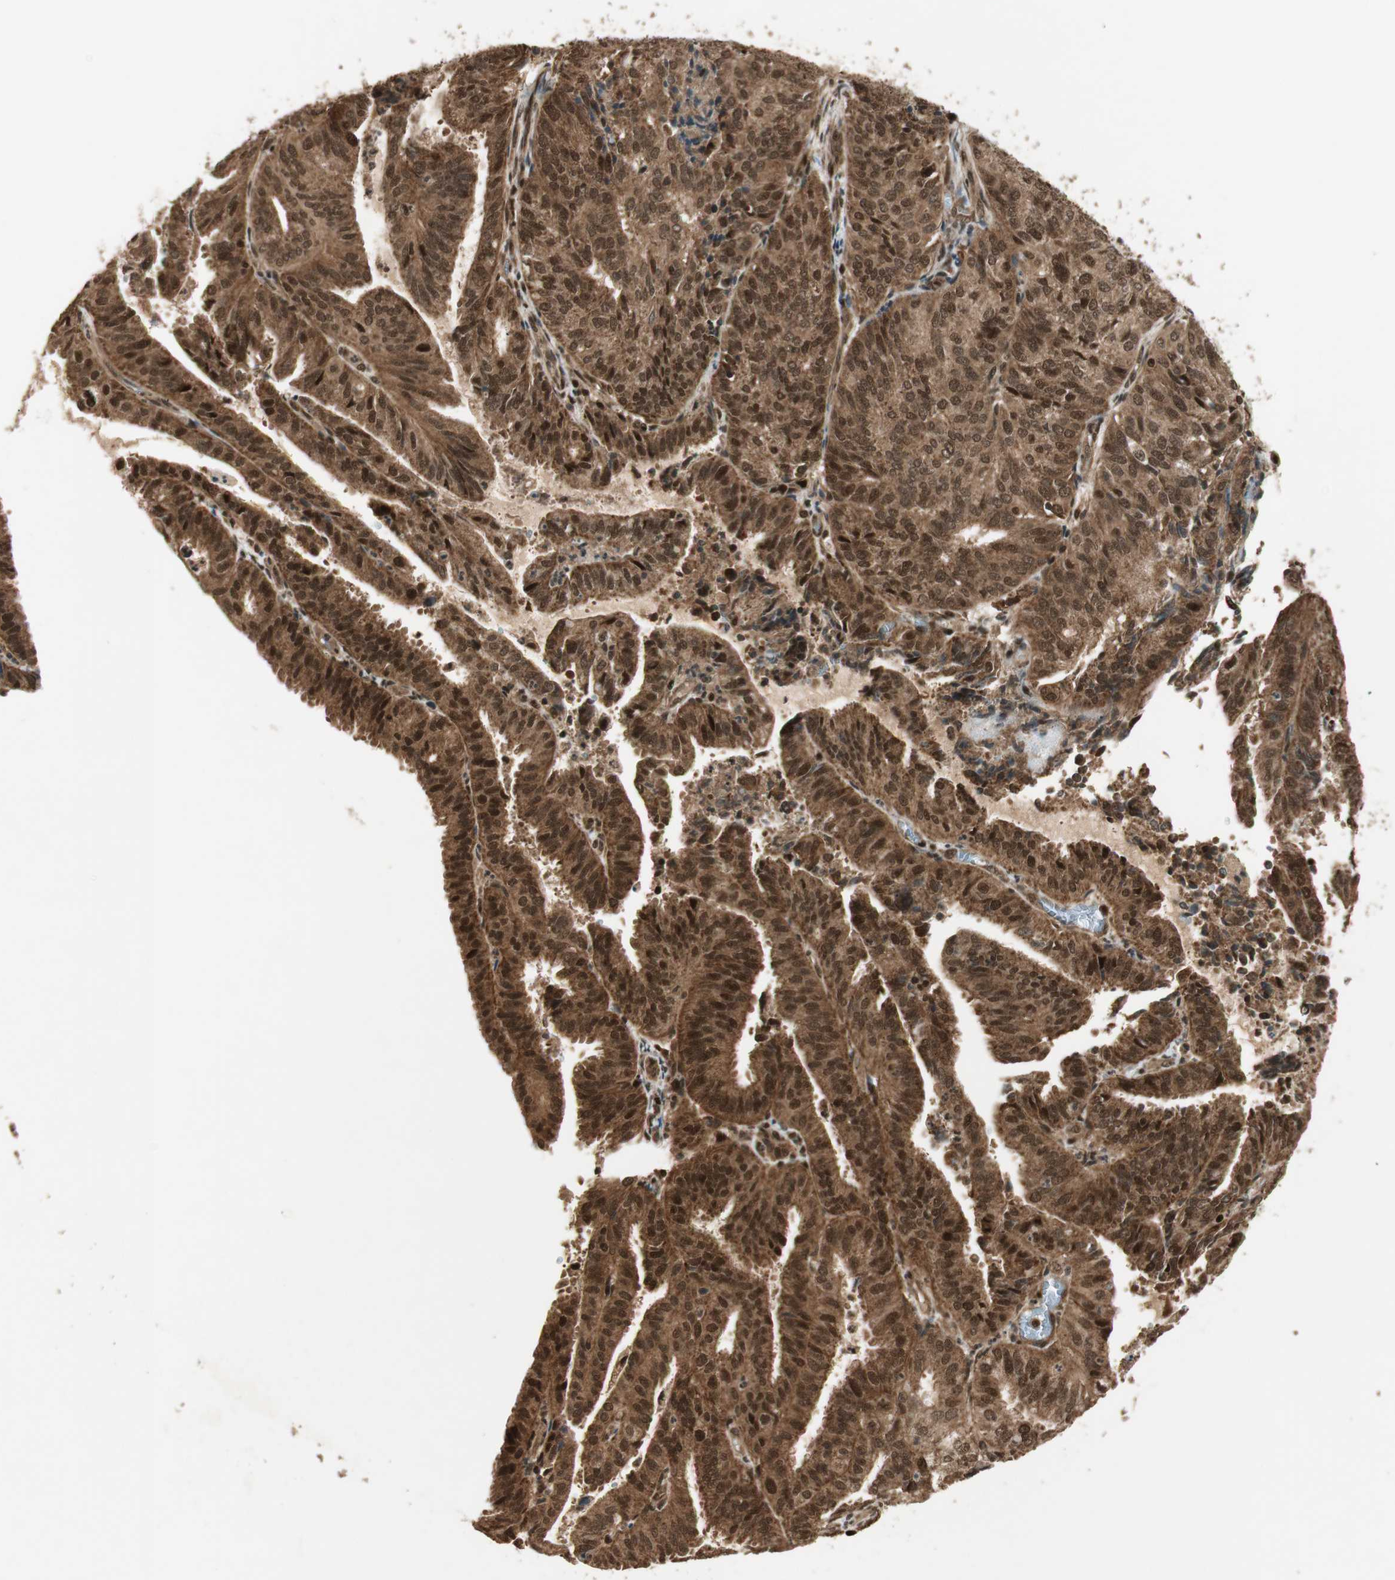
{"staining": {"intensity": "strong", "quantity": ">75%", "location": "cytoplasmic/membranous,nuclear"}, "tissue": "endometrial cancer", "cell_type": "Tumor cells", "image_type": "cancer", "snomed": [{"axis": "morphology", "description": "Adenocarcinoma, NOS"}, {"axis": "topography", "description": "Uterus"}], "caption": "Immunohistochemical staining of endometrial cancer displays high levels of strong cytoplasmic/membranous and nuclear protein staining in about >75% of tumor cells.", "gene": "RPA3", "patient": {"sex": "female", "age": 60}}